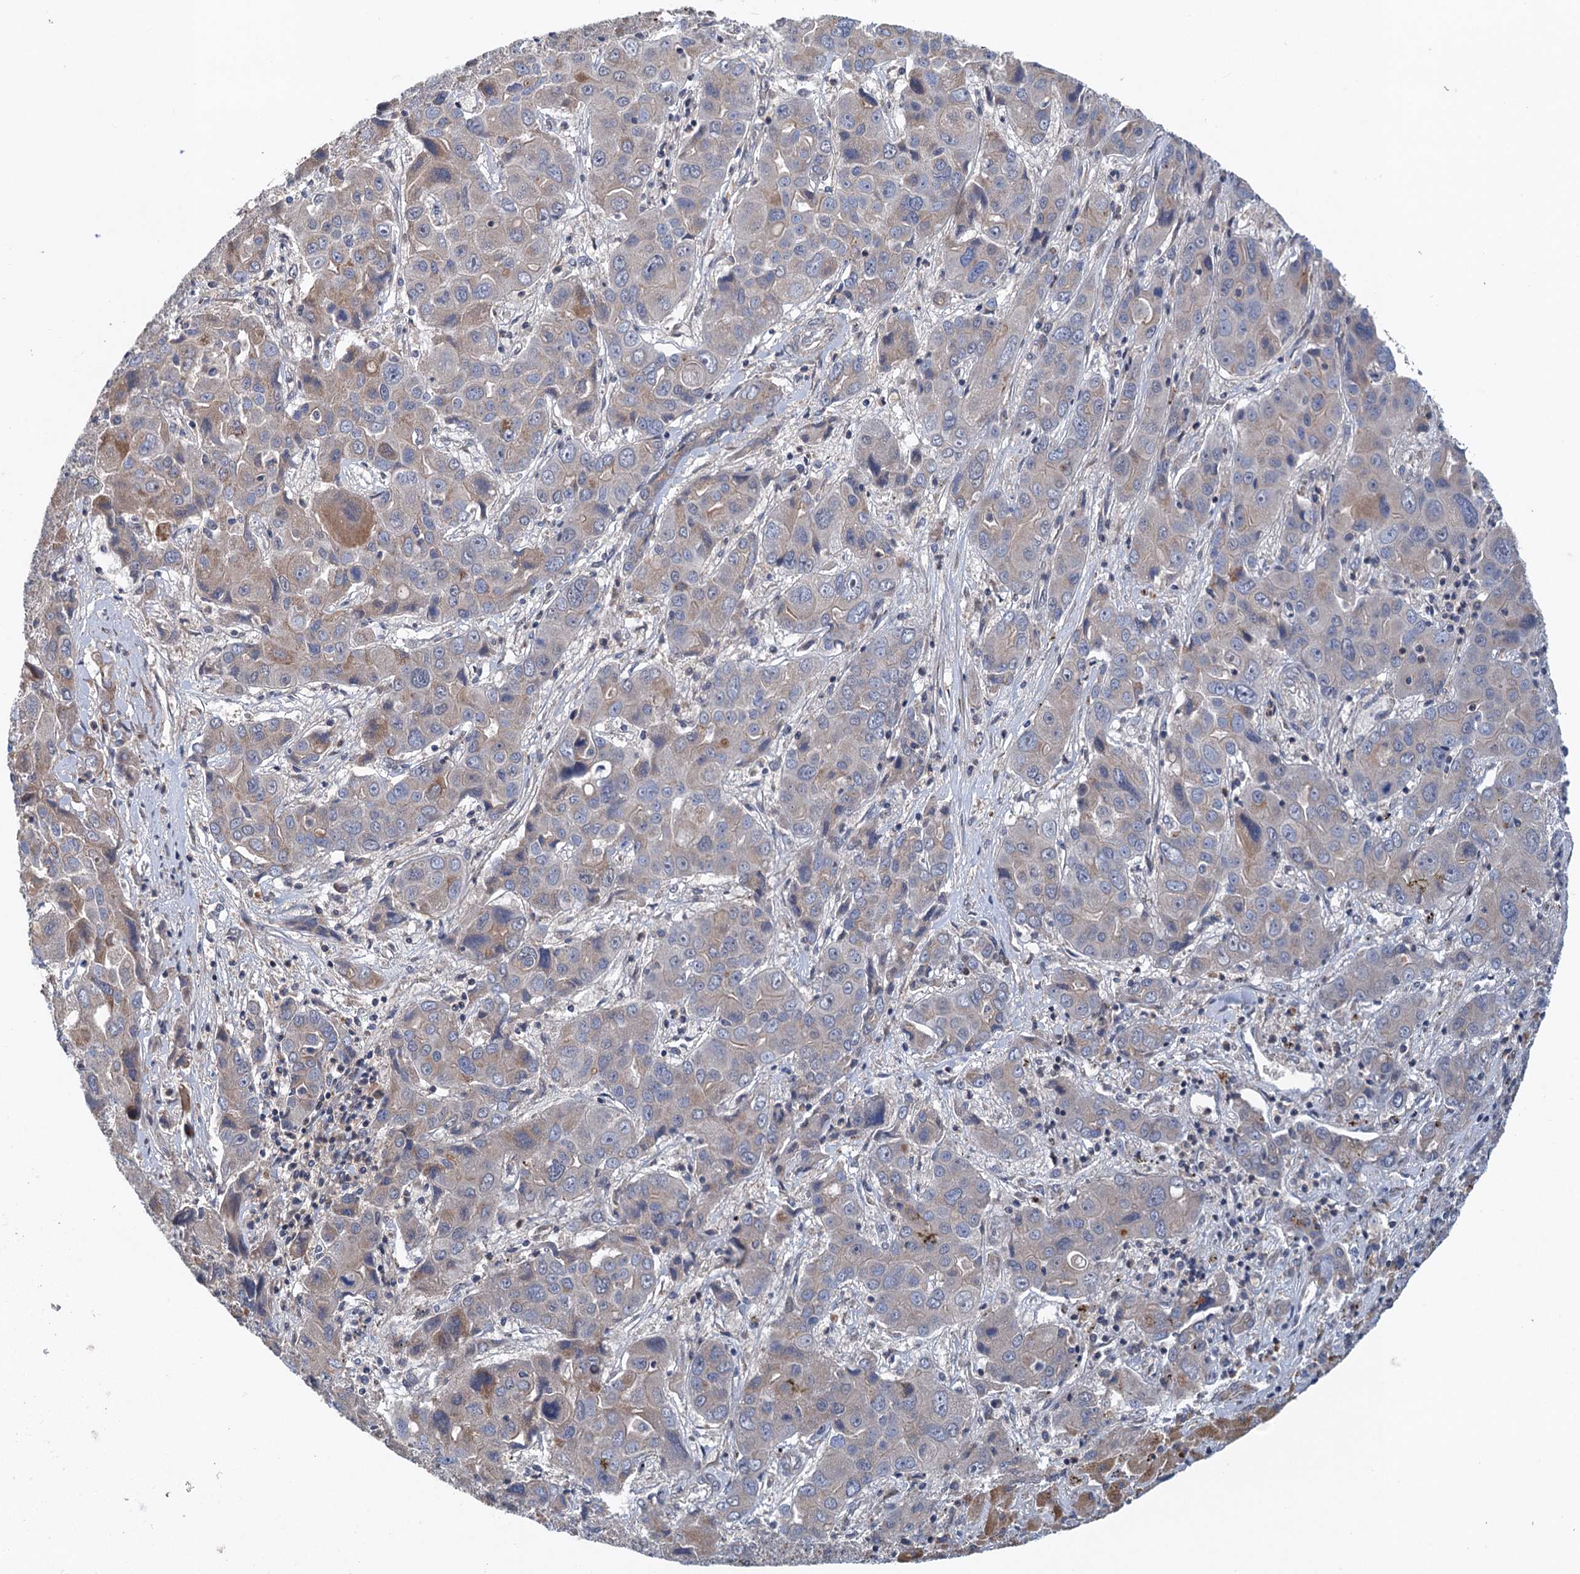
{"staining": {"intensity": "weak", "quantity": "<25%", "location": "cytoplasmic/membranous"}, "tissue": "liver cancer", "cell_type": "Tumor cells", "image_type": "cancer", "snomed": [{"axis": "morphology", "description": "Cholangiocarcinoma"}, {"axis": "topography", "description": "Liver"}], "caption": "Tumor cells show no significant protein positivity in cholangiocarcinoma (liver).", "gene": "MDM1", "patient": {"sex": "male", "age": 67}}